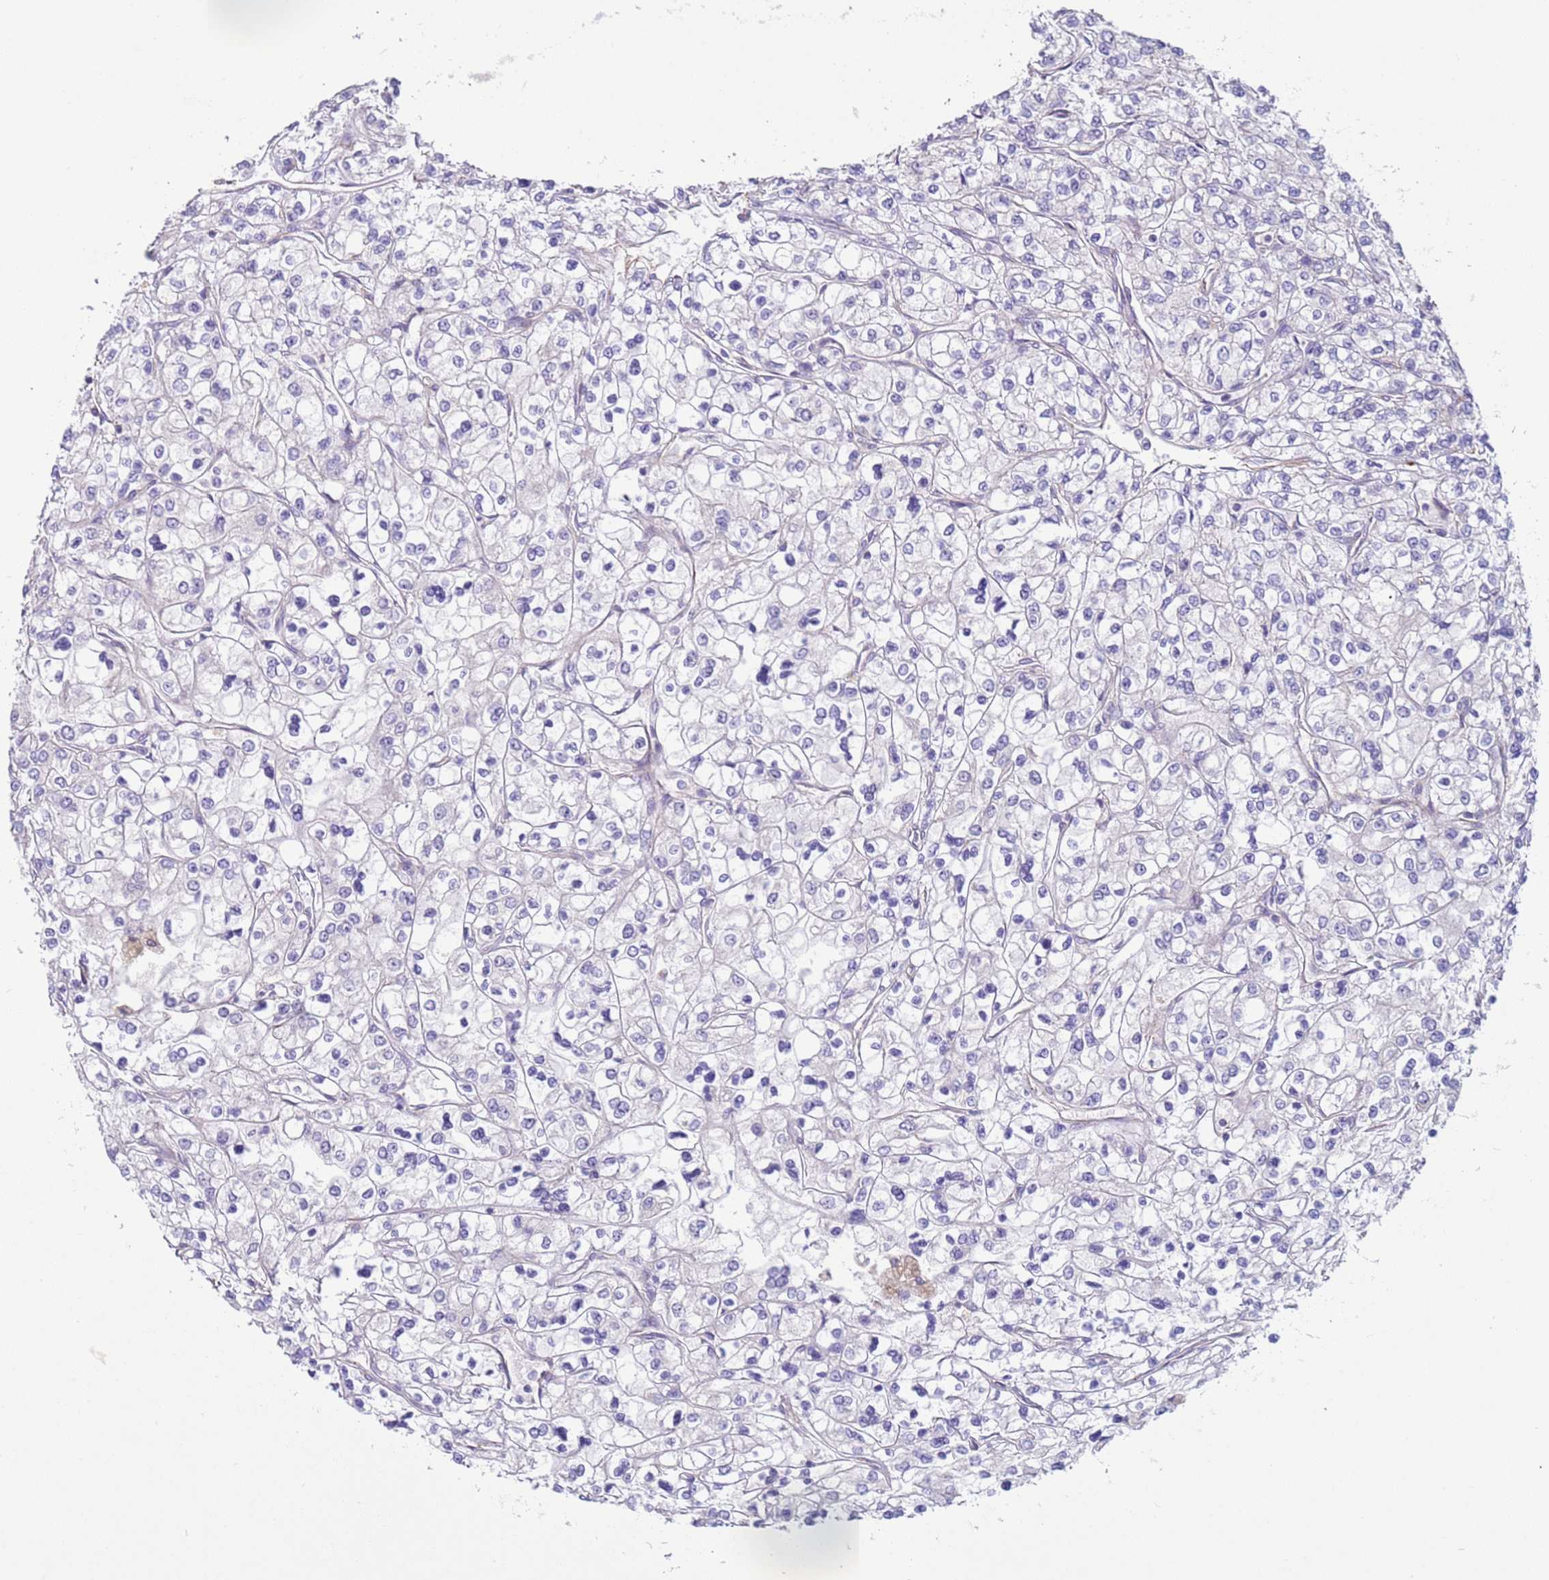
{"staining": {"intensity": "negative", "quantity": "none", "location": "none"}, "tissue": "renal cancer", "cell_type": "Tumor cells", "image_type": "cancer", "snomed": [{"axis": "morphology", "description": "Adenocarcinoma, NOS"}, {"axis": "topography", "description": "Kidney"}], "caption": "There is no significant expression in tumor cells of renal adenocarcinoma.", "gene": "HEATR1", "patient": {"sex": "male", "age": 80}}